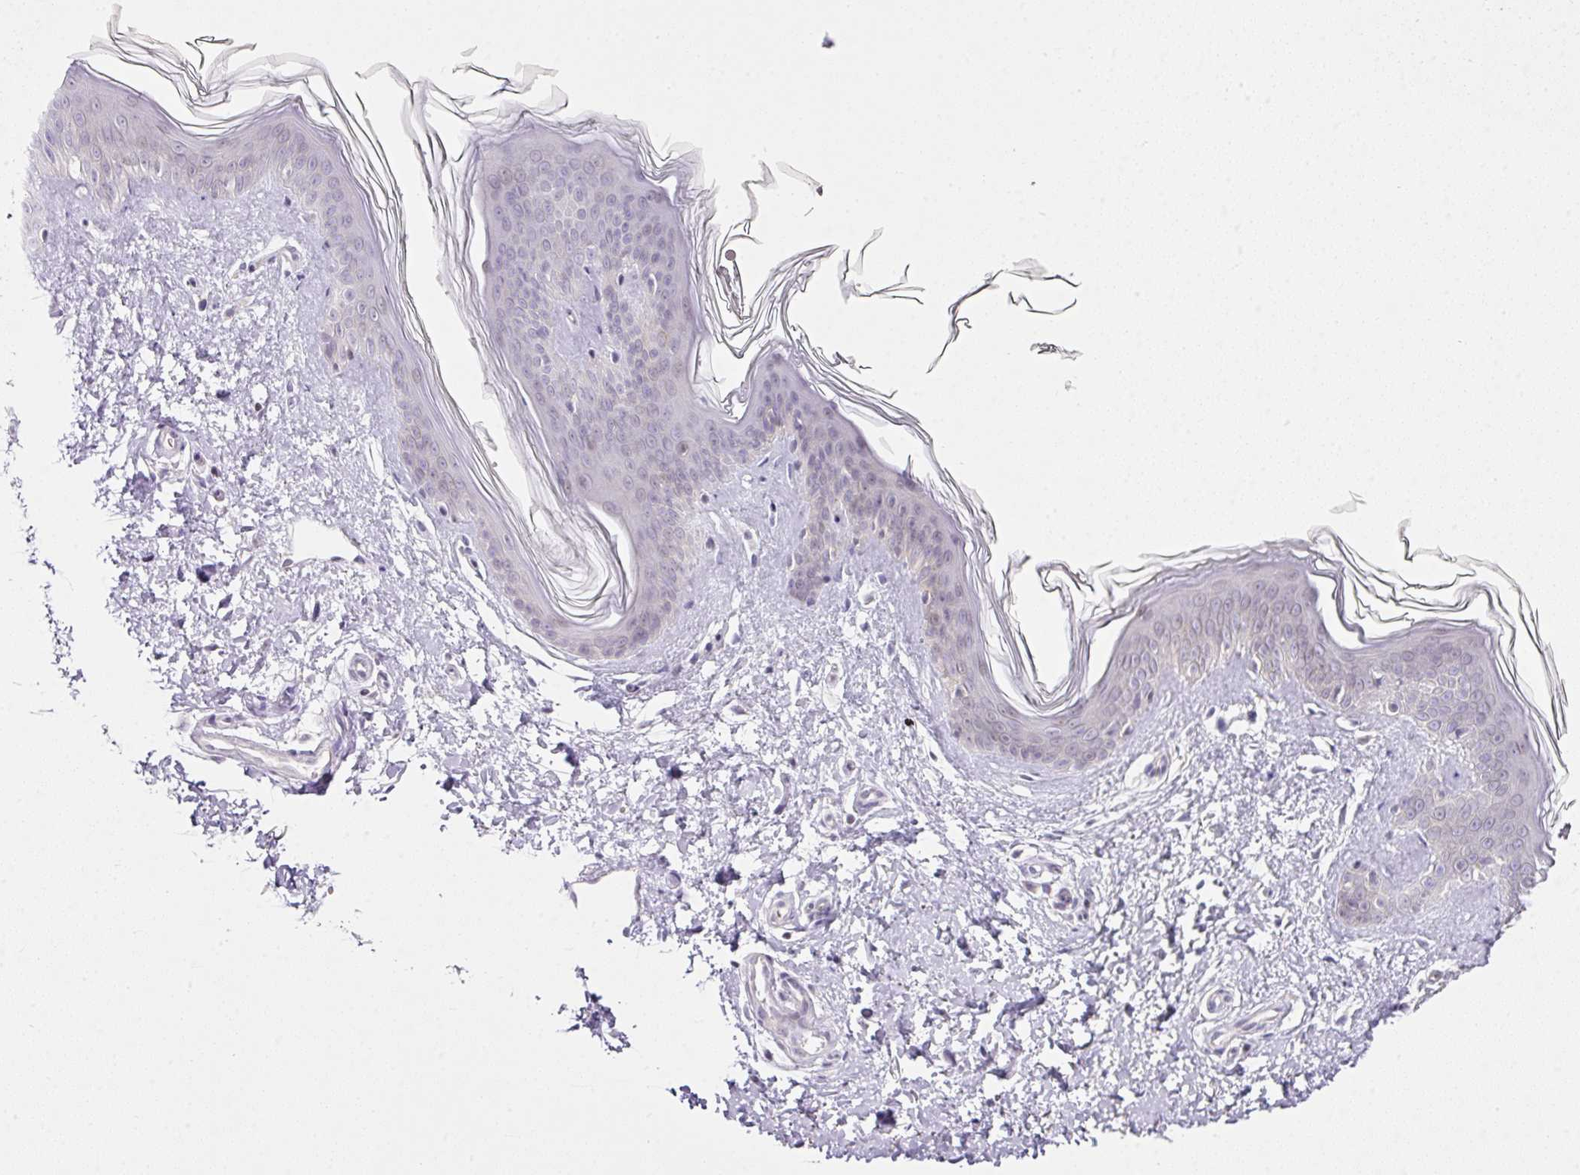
{"staining": {"intensity": "weak", "quantity": "<25%", "location": "nuclear"}, "tissue": "skin", "cell_type": "Fibroblasts", "image_type": "normal", "snomed": [{"axis": "morphology", "description": "Normal tissue, NOS"}, {"axis": "topography", "description": "Skin"}], "caption": "A high-resolution histopathology image shows immunohistochemistry (IHC) staining of normal skin, which shows no significant staining in fibroblasts. (Stains: DAB IHC with hematoxylin counter stain, Microscopy: brightfield microscopy at high magnification).", "gene": "FAM32A", "patient": {"sex": "female", "age": 41}}